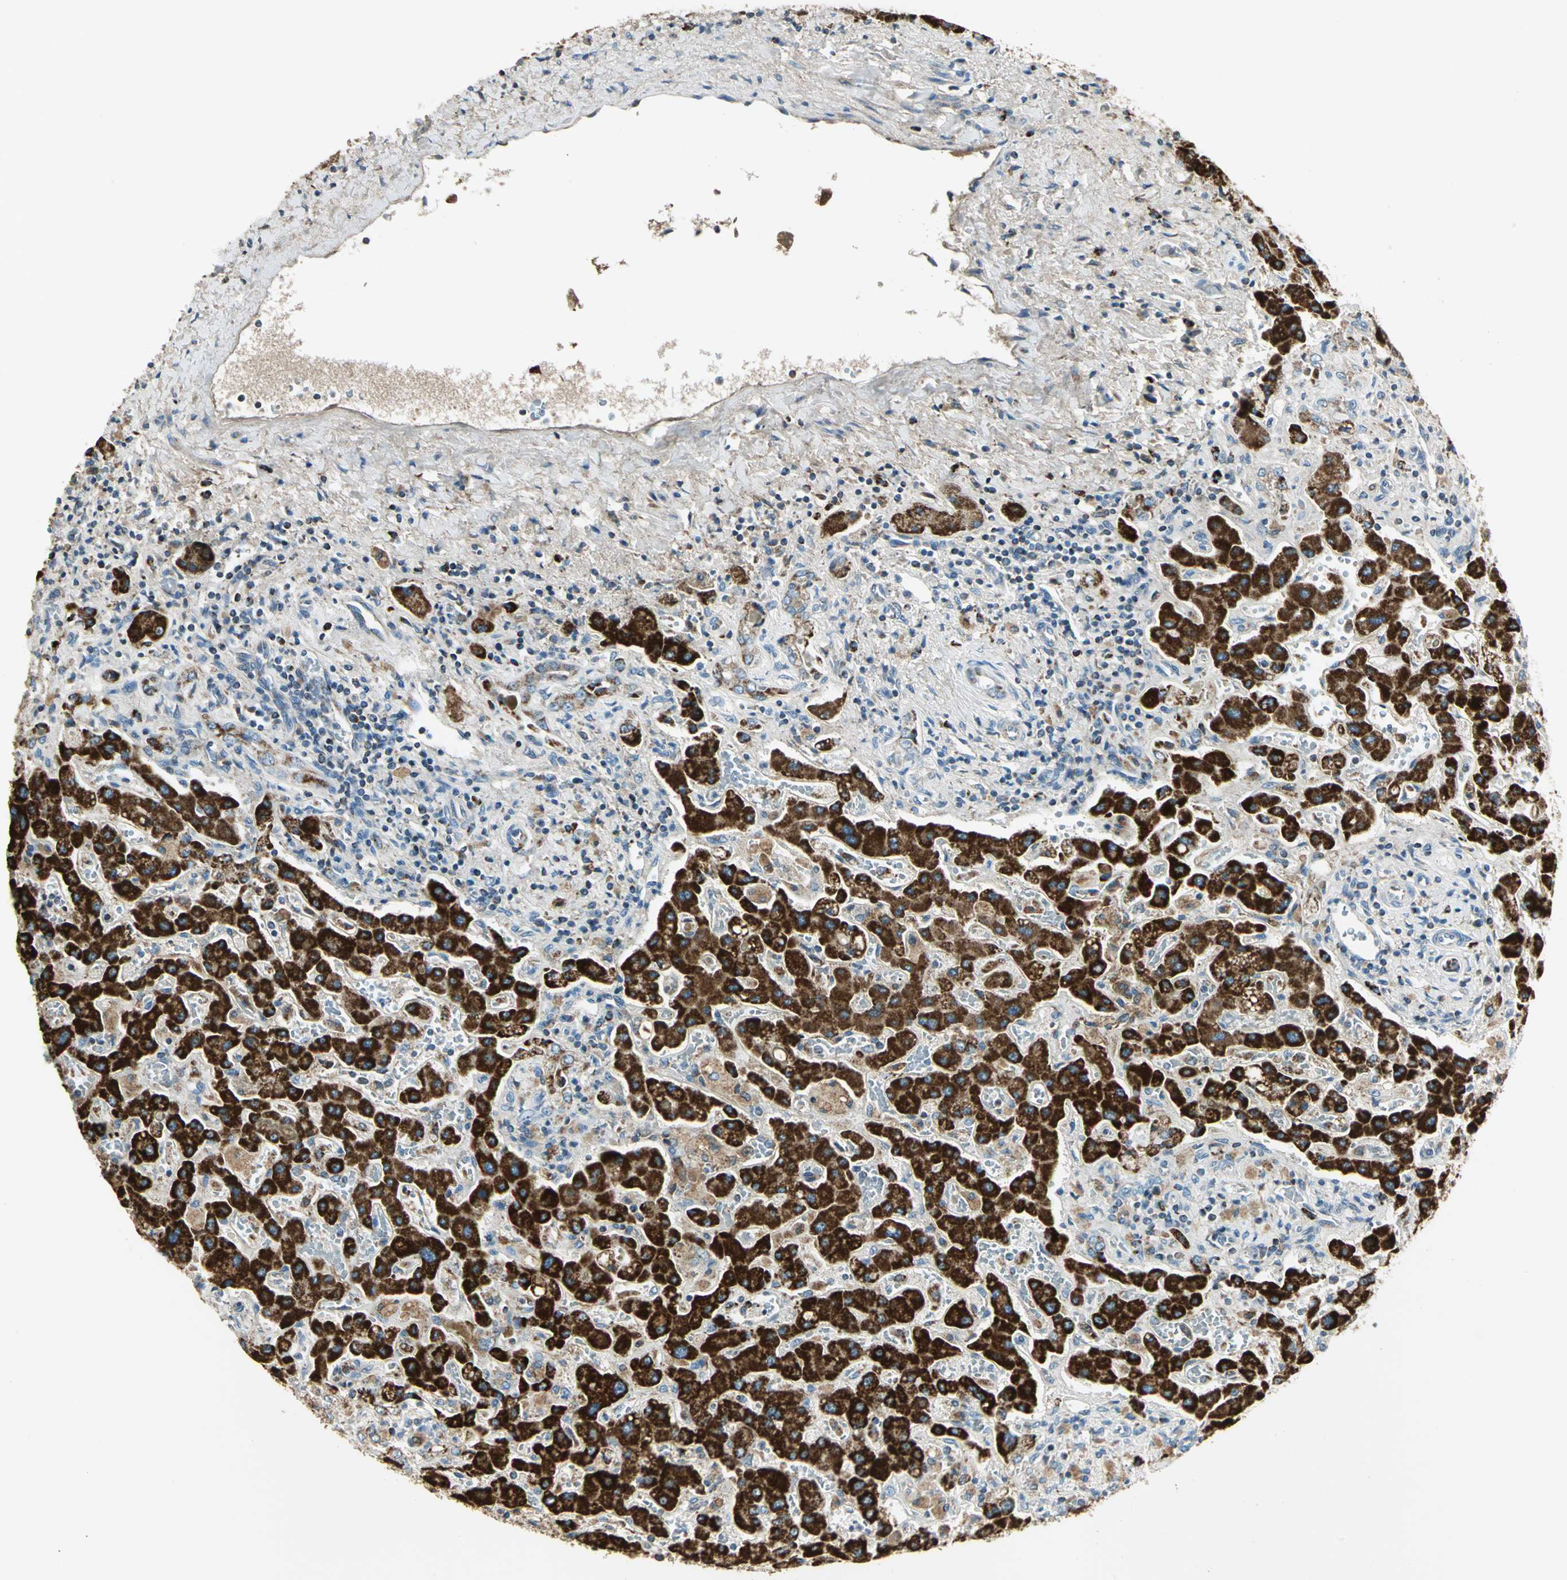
{"staining": {"intensity": "strong", "quantity": ">75%", "location": "cytoplasmic/membranous"}, "tissue": "liver cancer", "cell_type": "Tumor cells", "image_type": "cancer", "snomed": [{"axis": "morphology", "description": "Cholangiocarcinoma"}, {"axis": "topography", "description": "Liver"}], "caption": "Immunohistochemical staining of human liver cancer (cholangiocarcinoma) reveals strong cytoplasmic/membranous protein positivity in approximately >75% of tumor cells.", "gene": "ACADM", "patient": {"sex": "male", "age": 50}}